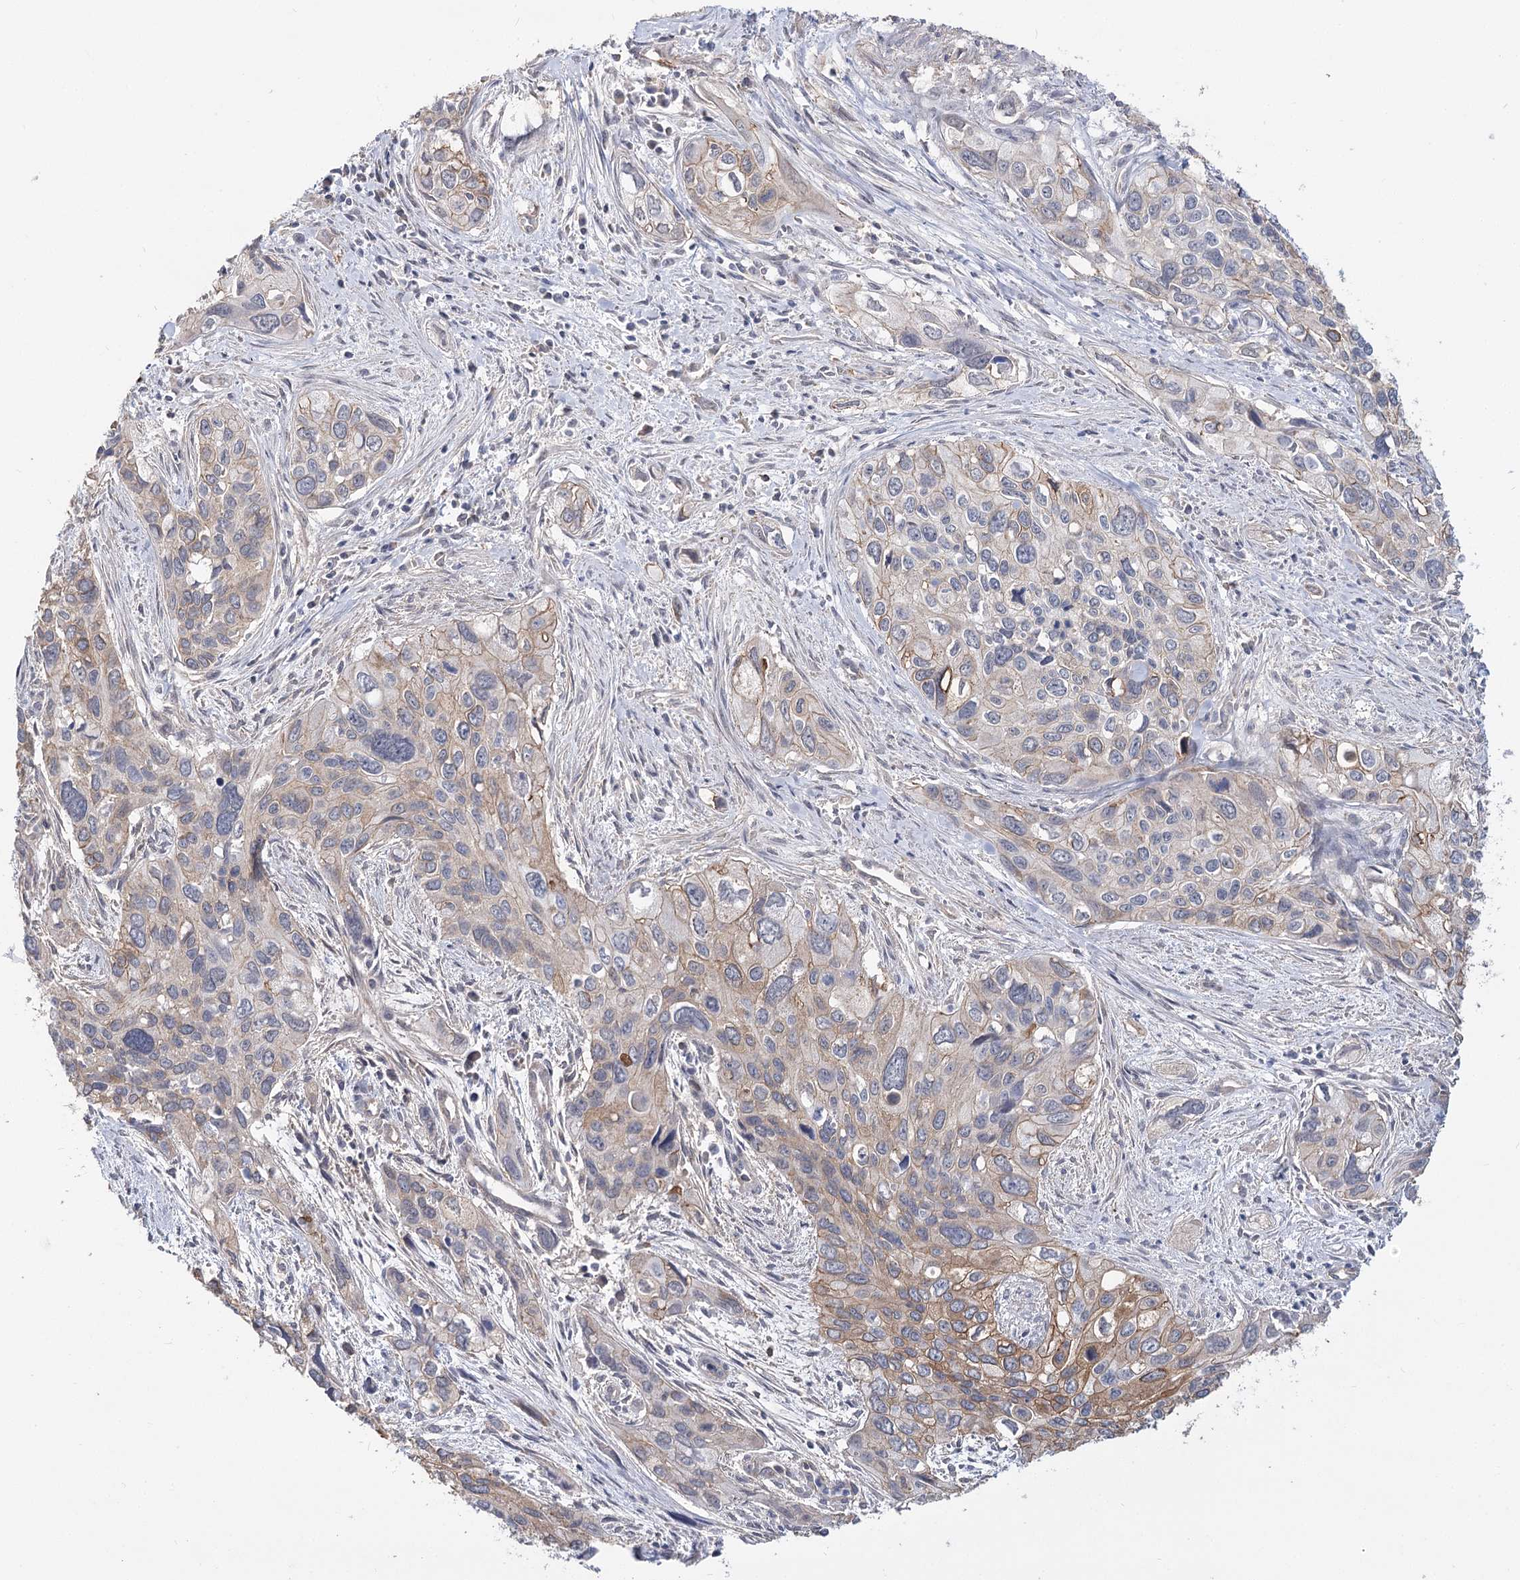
{"staining": {"intensity": "moderate", "quantity": "<25%", "location": "cytoplasmic/membranous"}, "tissue": "cervical cancer", "cell_type": "Tumor cells", "image_type": "cancer", "snomed": [{"axis": "morphology", "description": "Squamous cell carcinoma, NOS"}, {"axis": "topography", "description": "Cervix"}], "caption": "A brown stain highlights moderate cytoplasmic/membranous positivity of a protein in squamous cell carcinoma (cervical) tumor cells.", "gene": "TMEM218", "patient": {"sex": "female", "age": 55}}